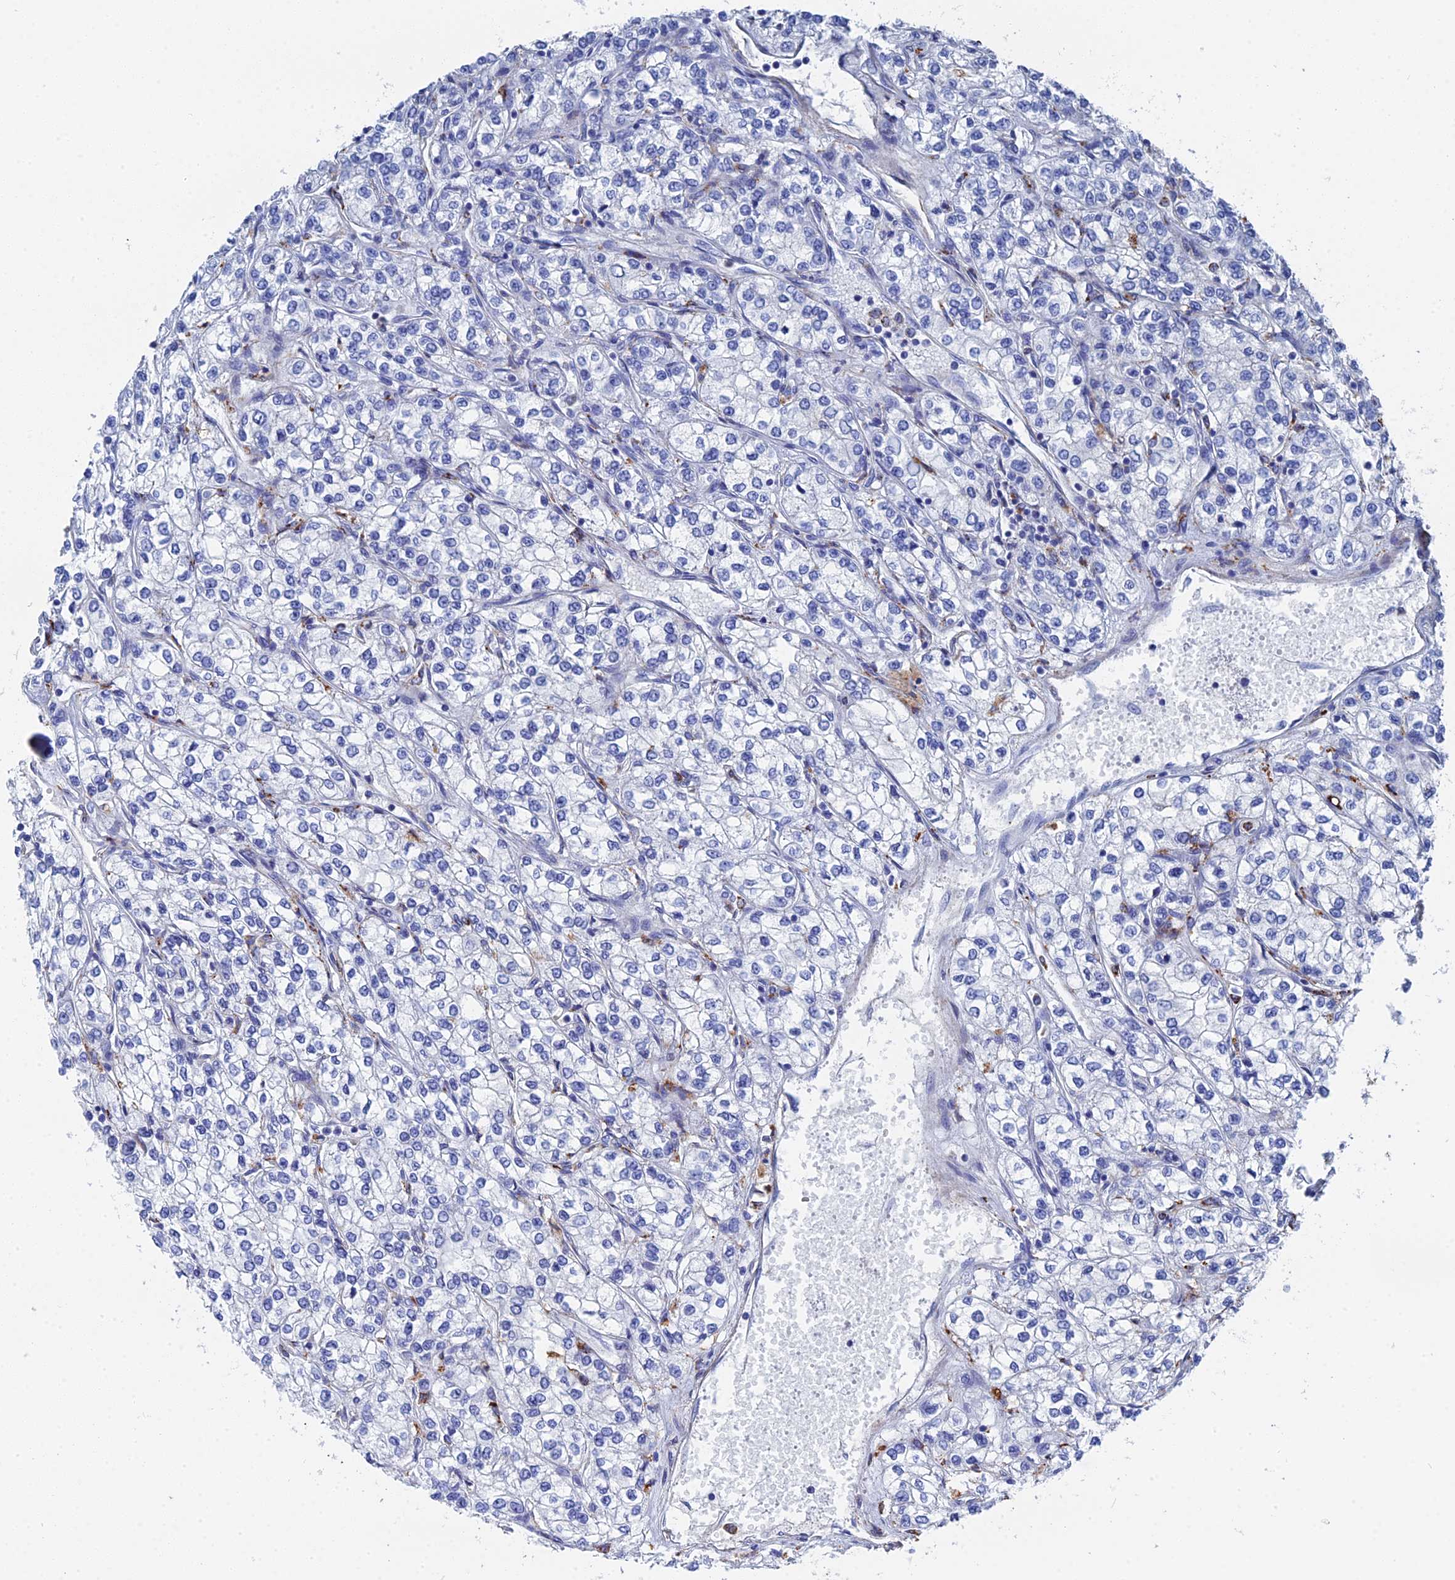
{"staining": {"intensity": "negative", "quantity": "none", "location": "none"}, "tissue": "renal cancer", "cell_type": "Tumor cells", "image_type": "cancer", "snomed": [{"axis": "morphology", "description": "Adenocarcinoma, NOS"}, {"axis": "topography", "description": "Kidney"}], "caption": "Immunohistochemistry photomicrograph of neoplastic tissue: human renal adenocarcinoma stained with DAB displays no significant protein staining in tumor cells.", "gene": "STRA6", "patient": {"sex": "male", "age": 80}}